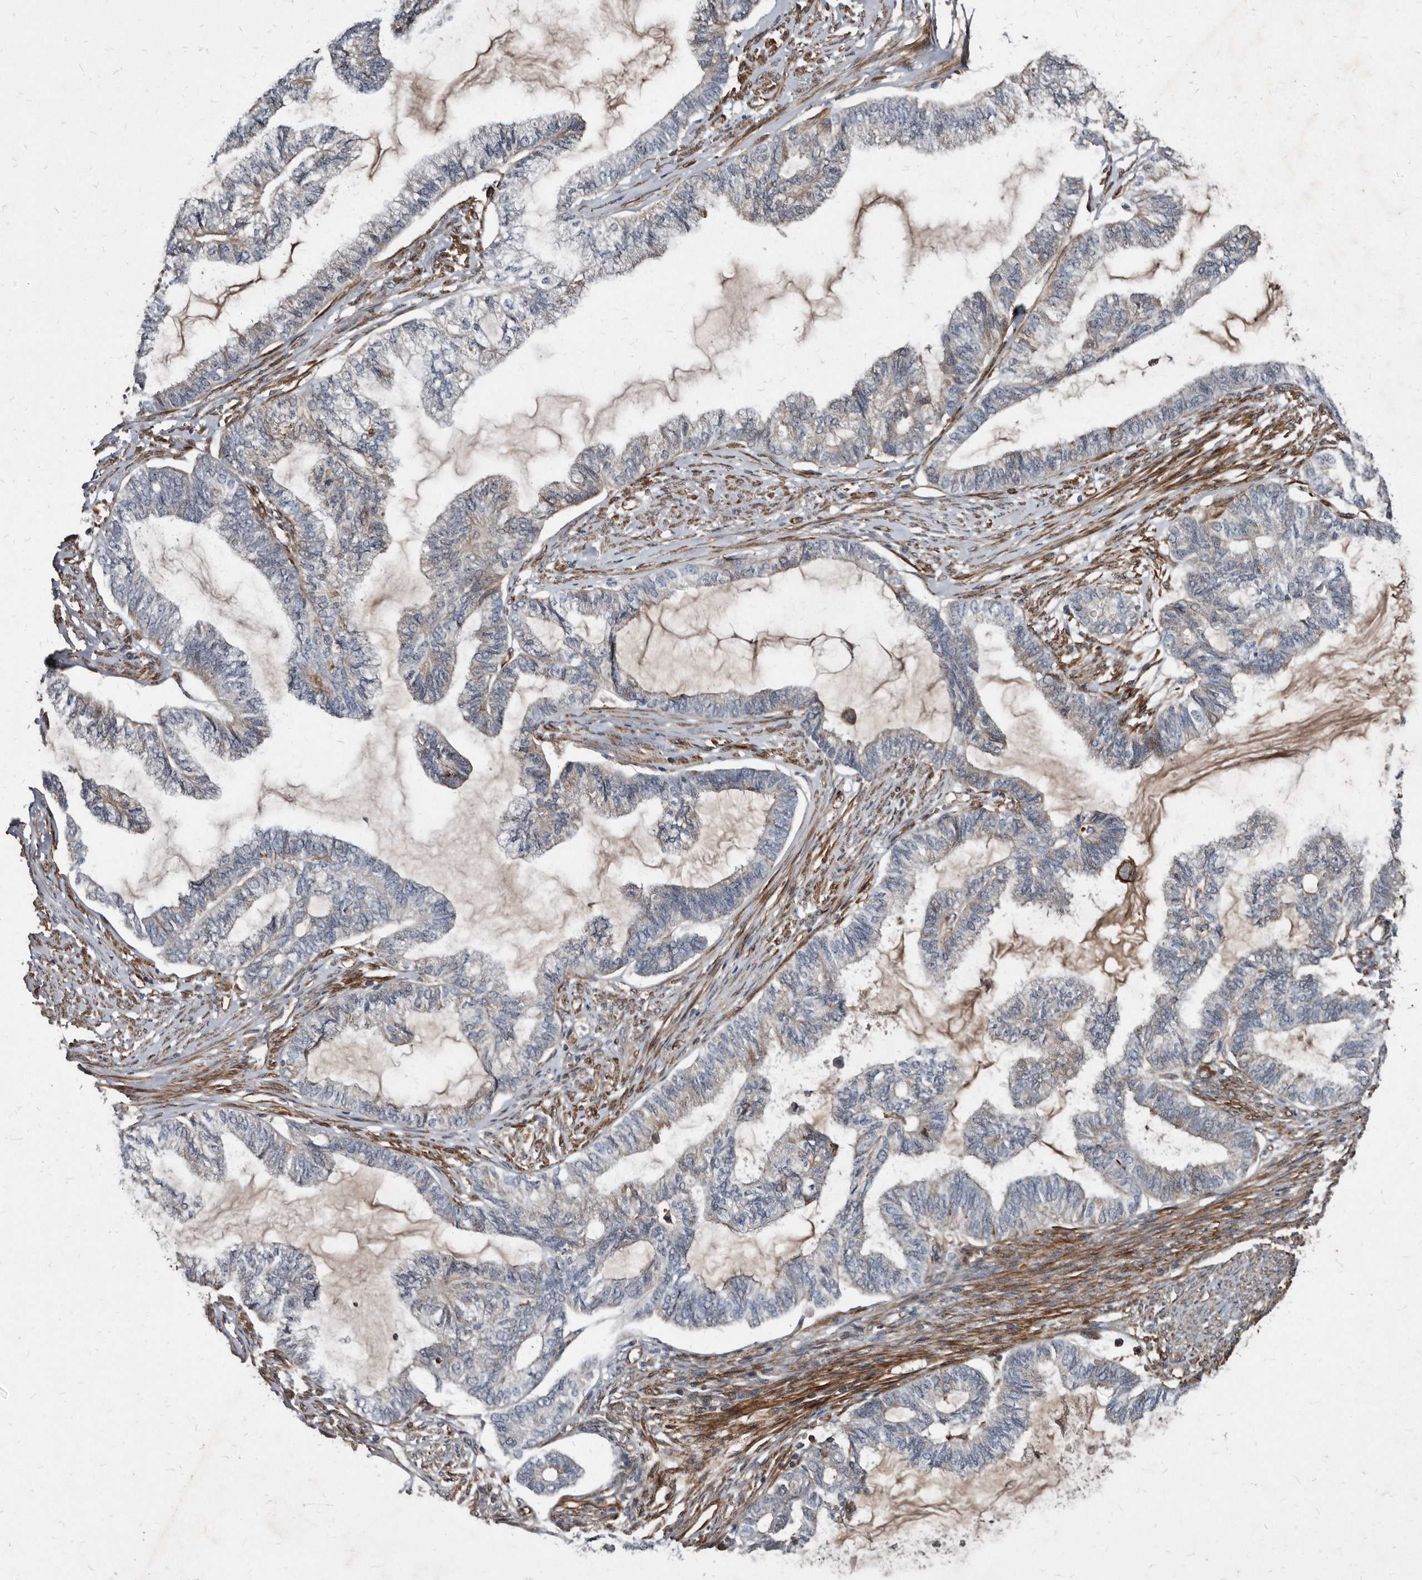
{"staining": {"intensity": "weak", "quantity": "<25%", "location": "cytoplasmic/membranous"}, "tissue": "endometrial cancer", "cell_type": "Tumor cells", "image_type": "cancer", "snomed": [{"axis": "morphology", "description": "Adenocarcinoma, NOS"}, {"axis": "topography", "description": "Endometrium"}], "caption": "Endometrial cancer (adenocarcinoma) was stained to show a protein in brown. There is no significant staining in tumor cells.", "gene": "KCTD20", "patient": {"sex": "female", "age": 86}}